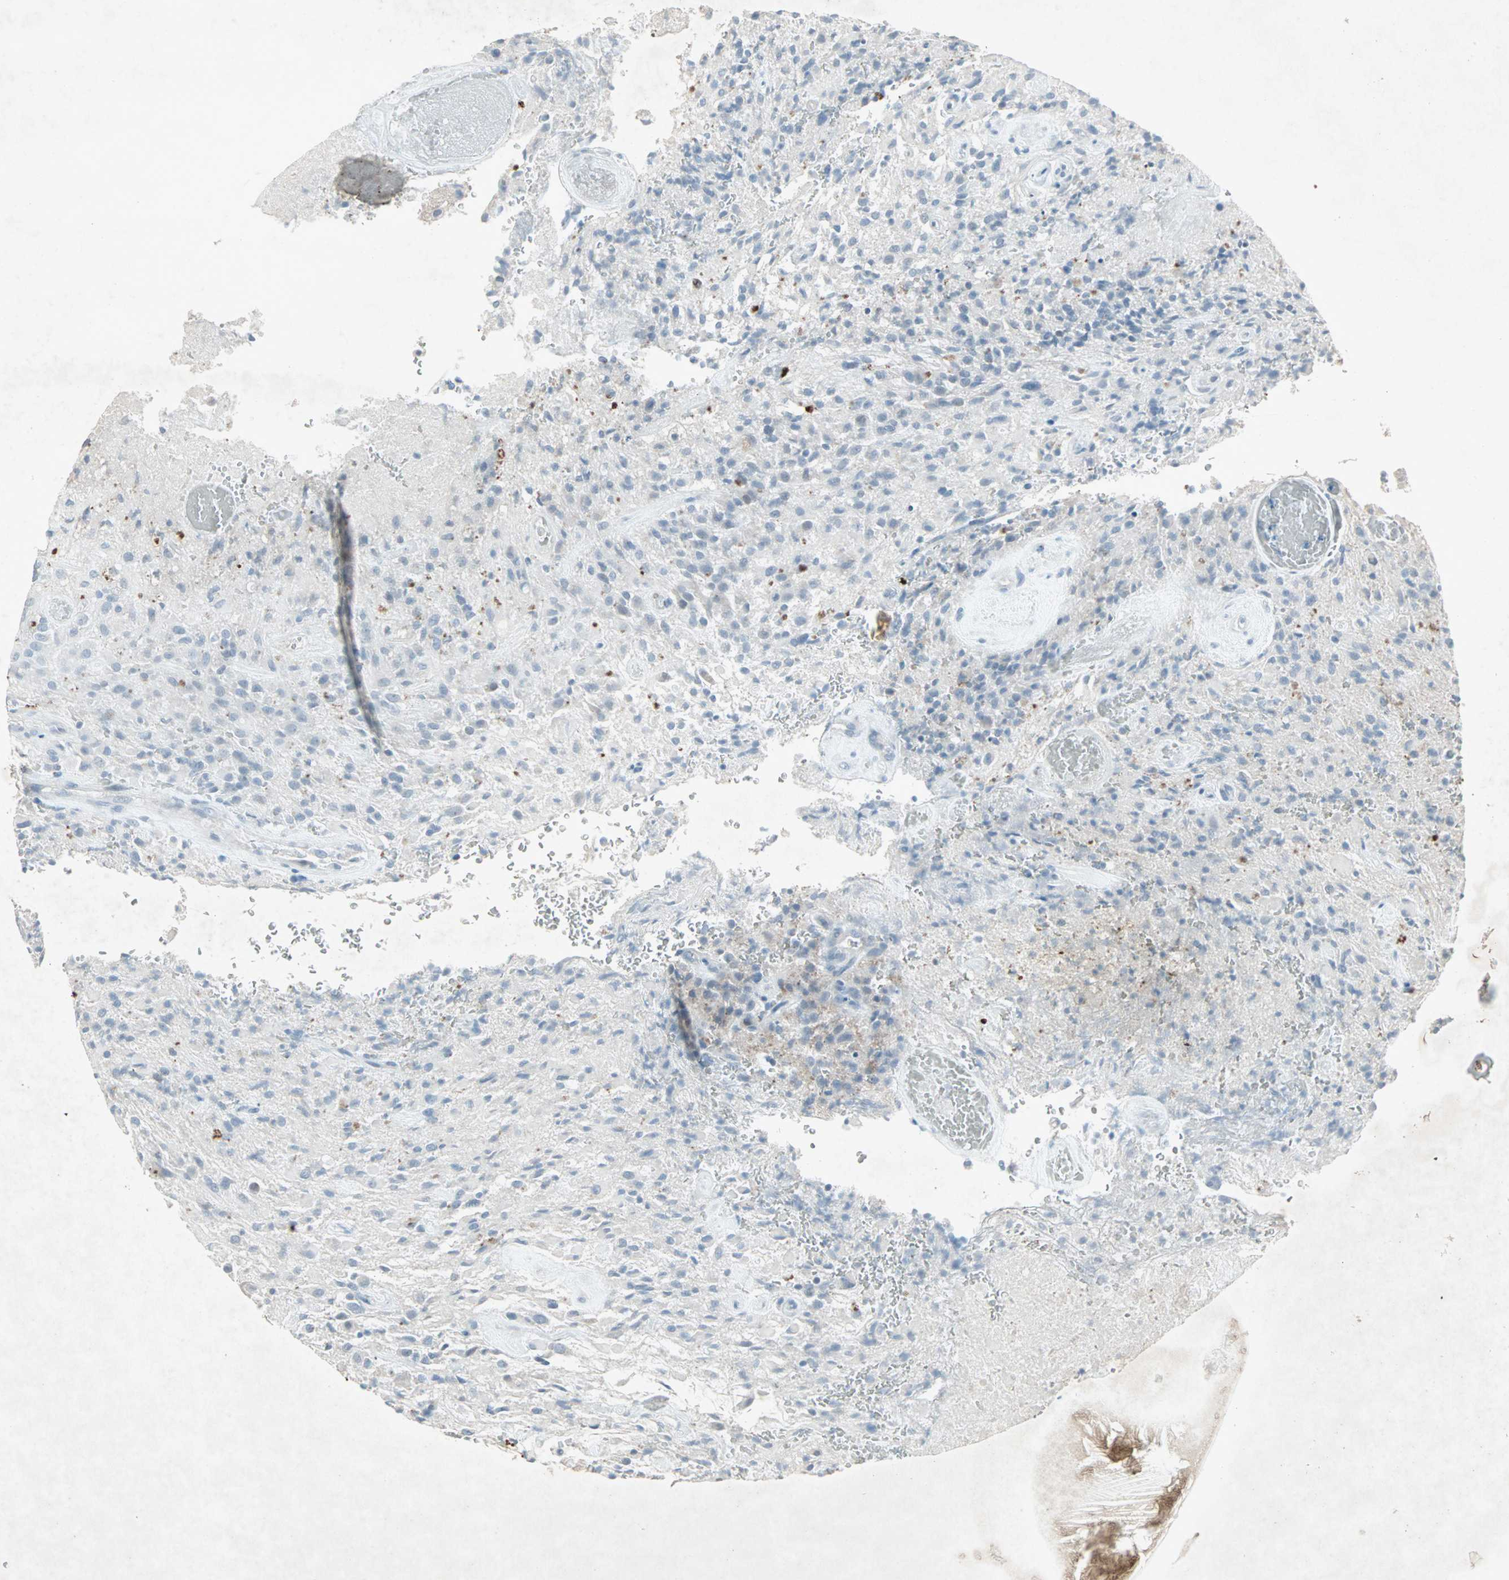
{"staining": {"intensity": "negative", "quantity": "none", "location": "none"}, "tissue": "glioma", "cell_type": "Tumor cells", "image_type": "cancer", "snomed": [{"axis": "morphology", "description": "Glioma, malignant, High grade"}, {"axis": "topography", "description": "Brain"}], "caption": "Tumor cells show no significant positivity in glioma. (Brightfield microscopy of DAB immunohistochemistry at high magnification).", "gene": "LANCL3", "patient": {"sex": "male", "age": 71}}